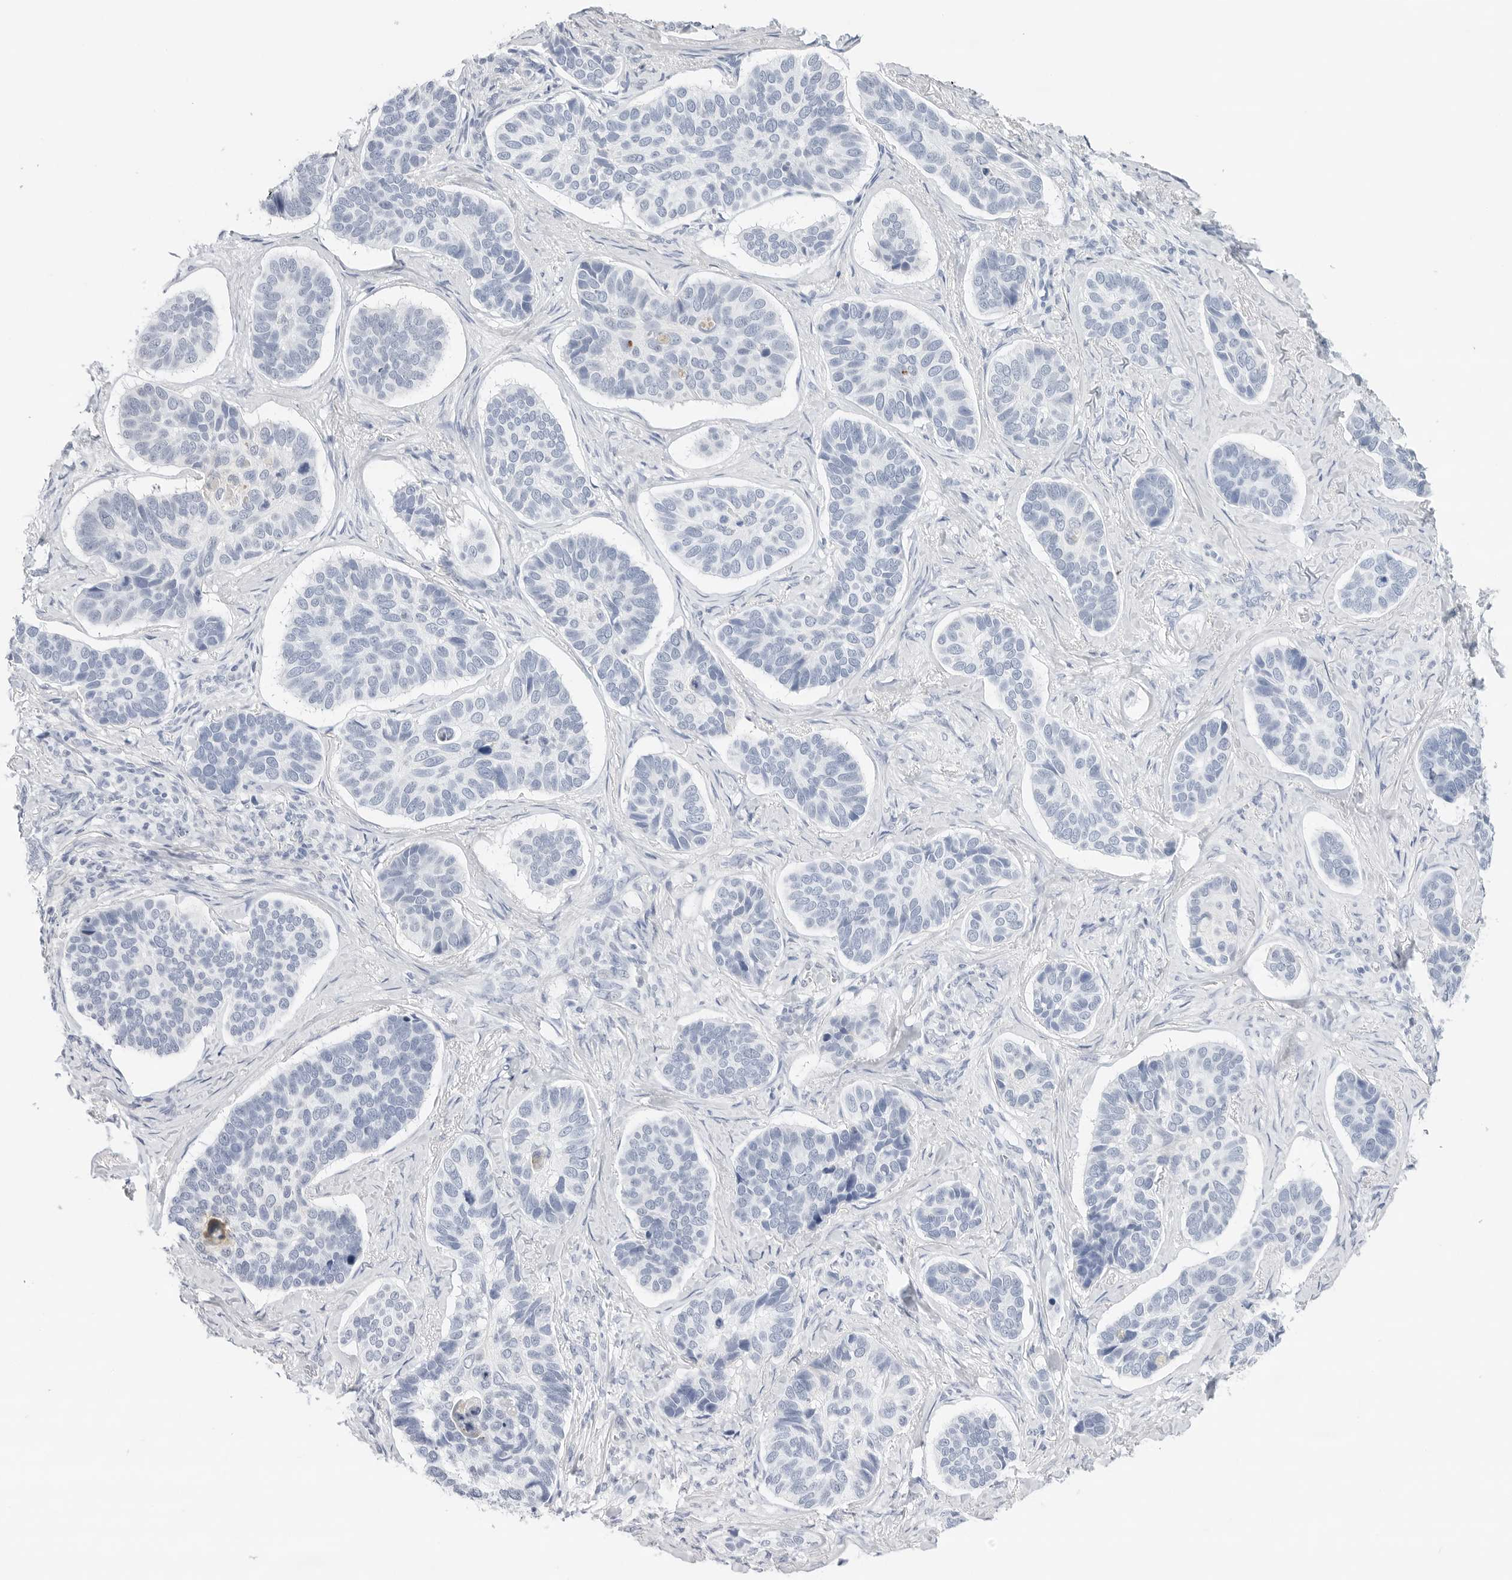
{"staining": {"intensity": "negative", "quantity": "none", "location": "none"}, "tissue": "skin cancer", "cell_type": "Tumor cells", "image_type": "cancer", "snomed": [{"axis": "morphology", "description": "Basal cell carcinoma"}, {"axis": "topography", "description": "Skin"}], "caption": "IHC of human skin basal cell carcinoma shows no staining in tumor cells.", "gene": "SLC19A1", "patient": {"sex": "male", "age": 62}}